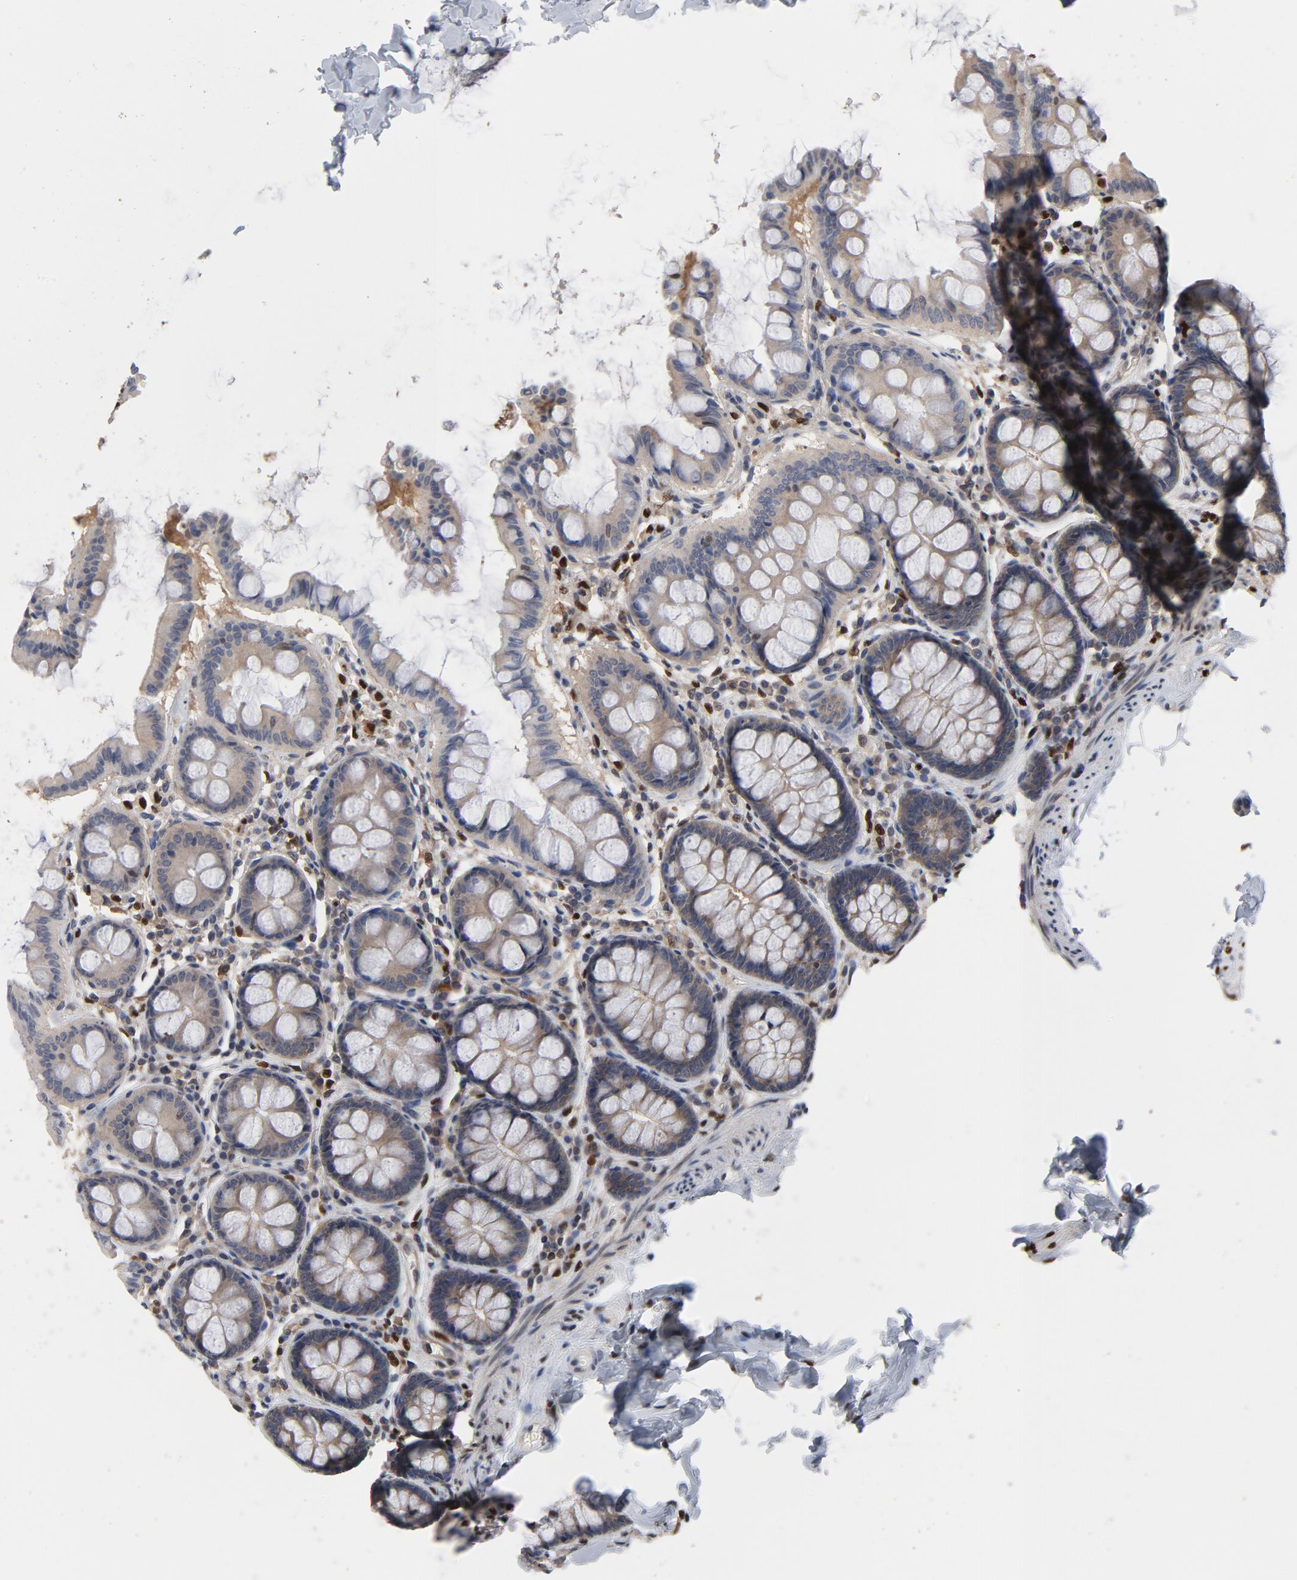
{"staining": {"intensity": "weak", "quantity": ">75%", "location": "cytoplasmic/membranous"}, "tissue": "colon", "cell_type": "Endothelial cells", "image_type": "normal", "snomed": [{"axis": "morphology", "description": "Normal tissue, NOS"}, {"axis": "topography", "description": "Colon"}], "caption": "DAB (3,3'-diaminobenzidine) immunohistochemical staining of normal human colon reveals weak cytoplasmic/membranous protein expression in approximately >75% of endothelial cells. The protein of interest is stained brown, and the nuclei are stained in blue (DAB (3,3'-diaminobenzidine) IHC with brightfield microscopy, high magnification).", "gene": "NFKB1", "patient": {"sex": "female", "age": 61}}